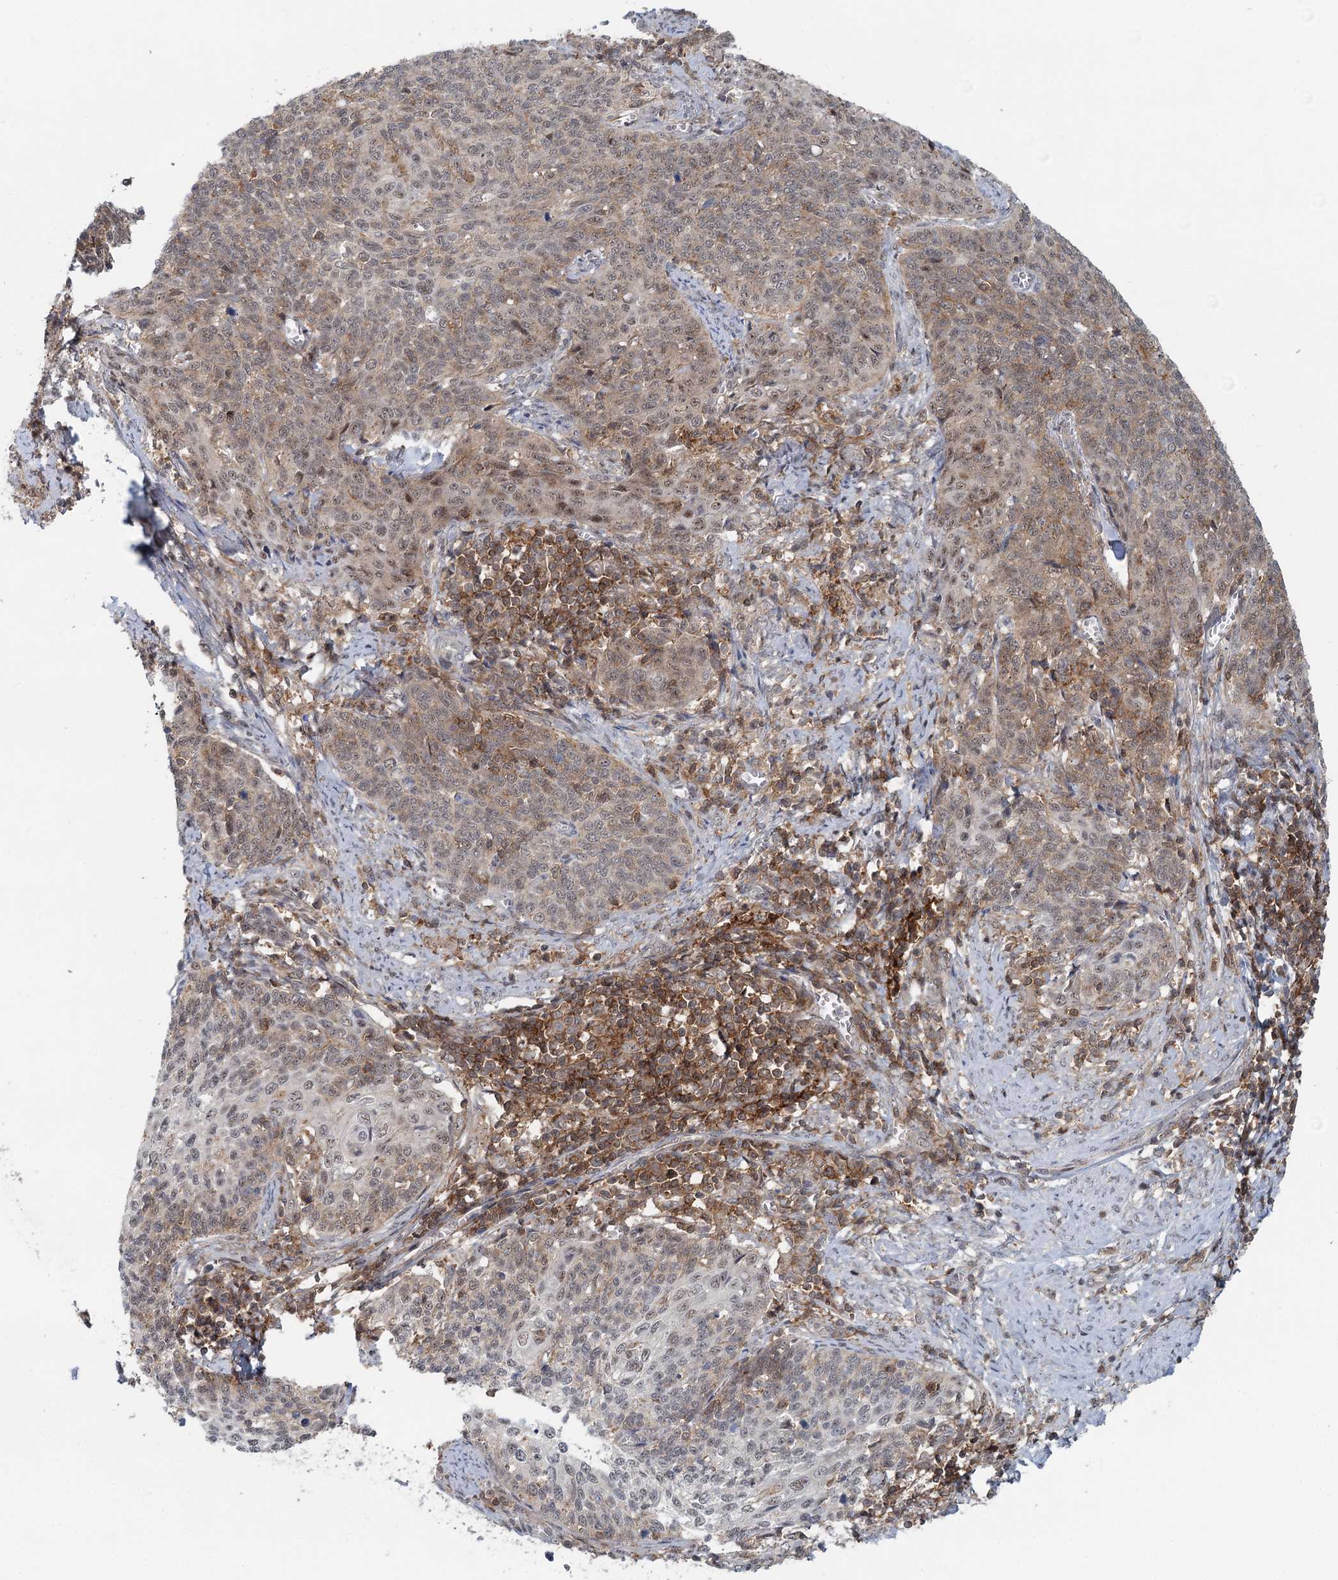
{"staining": {"intensity": "weak", "quantity": "<25%", "location": "nuclear"}, "tissue": "cervical cancer", "cell_type": "Tumor cells", "image_type": "cancer", "snomed": [{"axis": "morphology", "description": "Squamous cell carcinoma, NOS"}, {"axis": "topography", "description": "Cervix"}], "caption": "Human cervical cancer stained for a protein using immunohistochemistry (IHC) displays no positivity in tumor cells.", "gene": "CDC42SE2", "patient": {"sex": "female", "age": 39}}